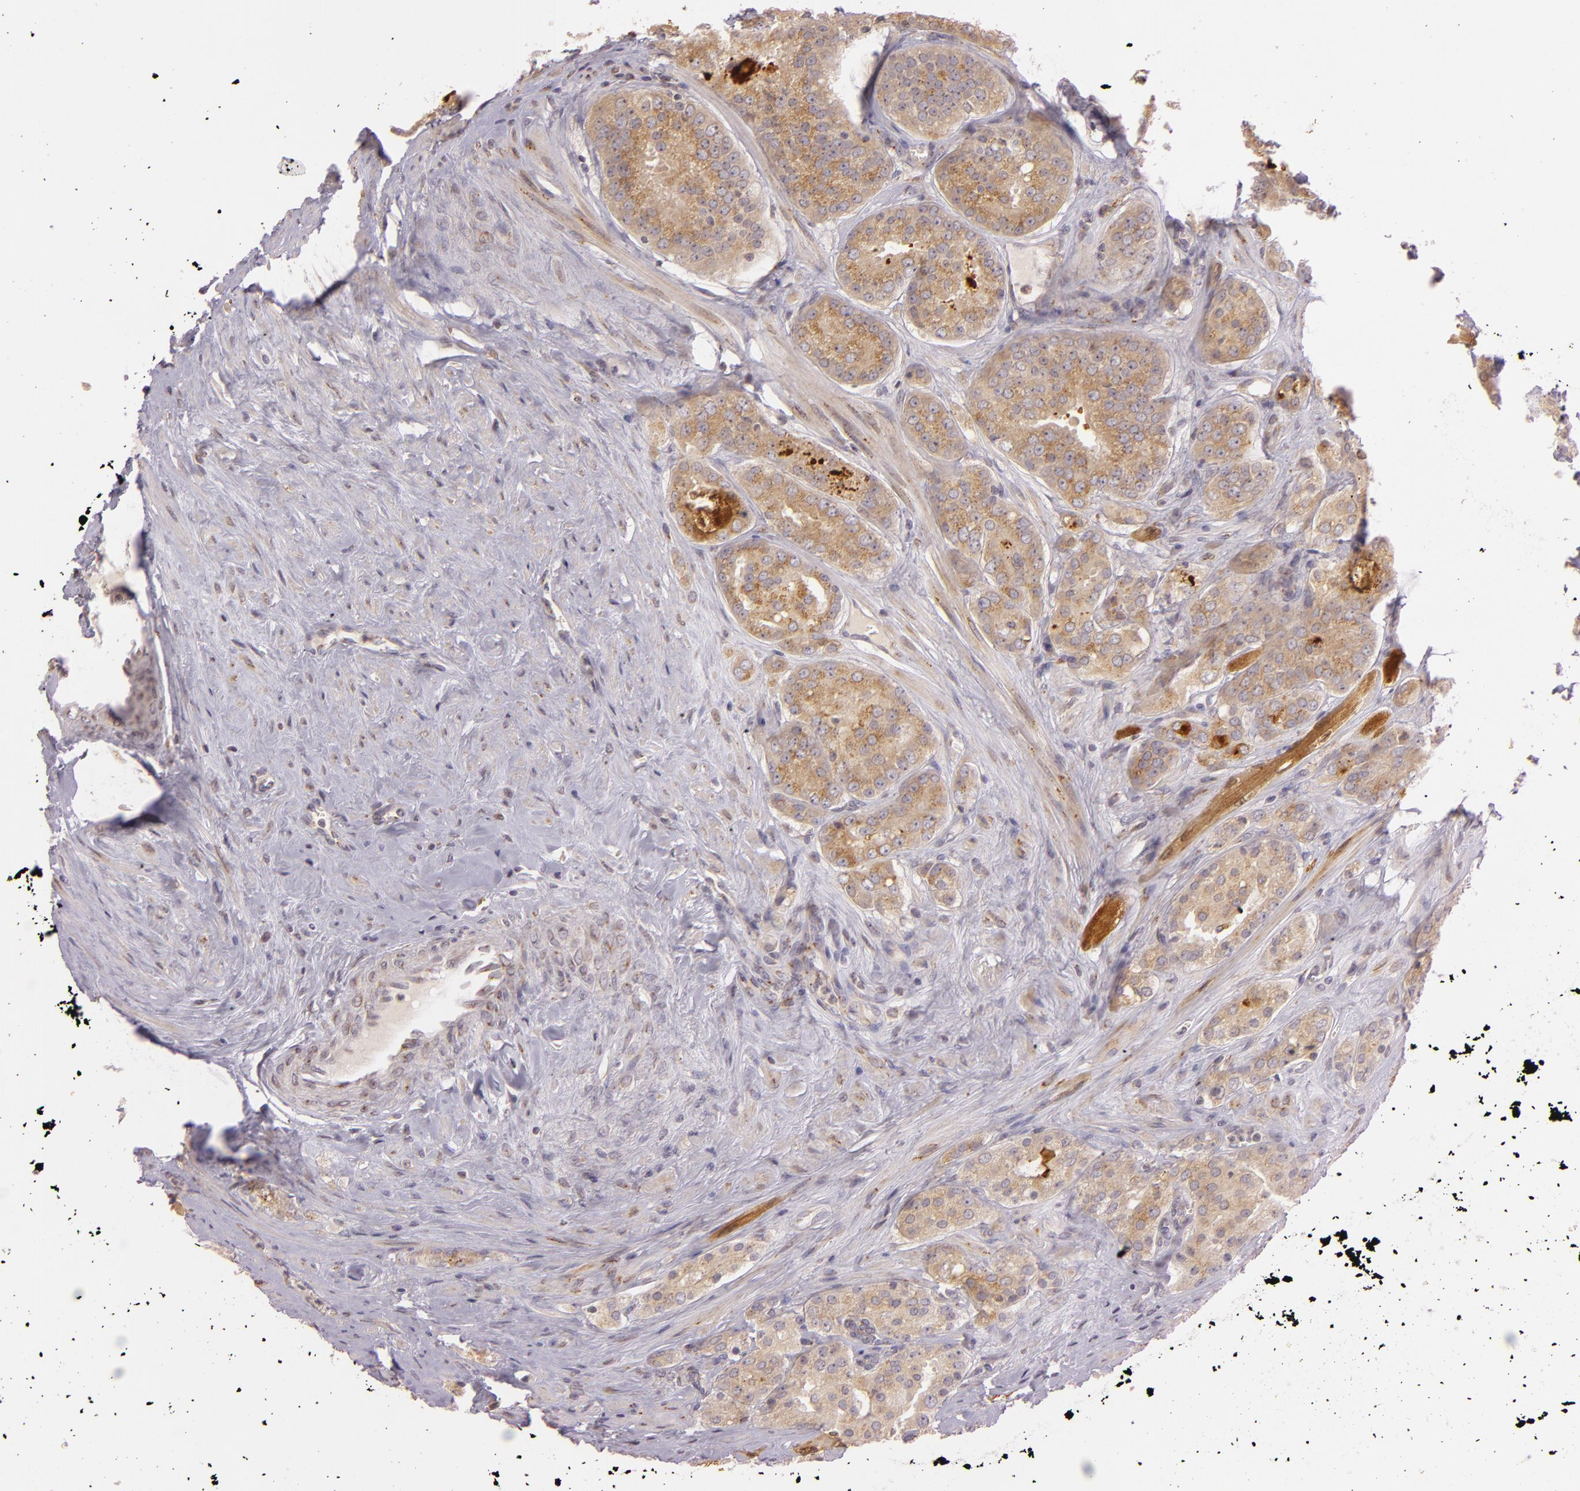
{"staining": {"intensity": "moderate", "quantity": ">75%", "location": "cytoplasmic/membranous"}, "tissue": "prostate cancer", "cell_type": "Tumor cells", "image_type": "cancer", "snomed": [{"axis": "morphology", "description": "Adenocarcinoma, Medium grade"}, {"axis": "topography", "description": "Prostate"}], "caption": "Protein expression analysis of prostate adenocarcinoma (medium-grade) reveals moderate cytoplasmic/membranous expression in about >75% of tumor cells.", "gene": "LGMN", "patient": {"sex": "male", "age": 60}}